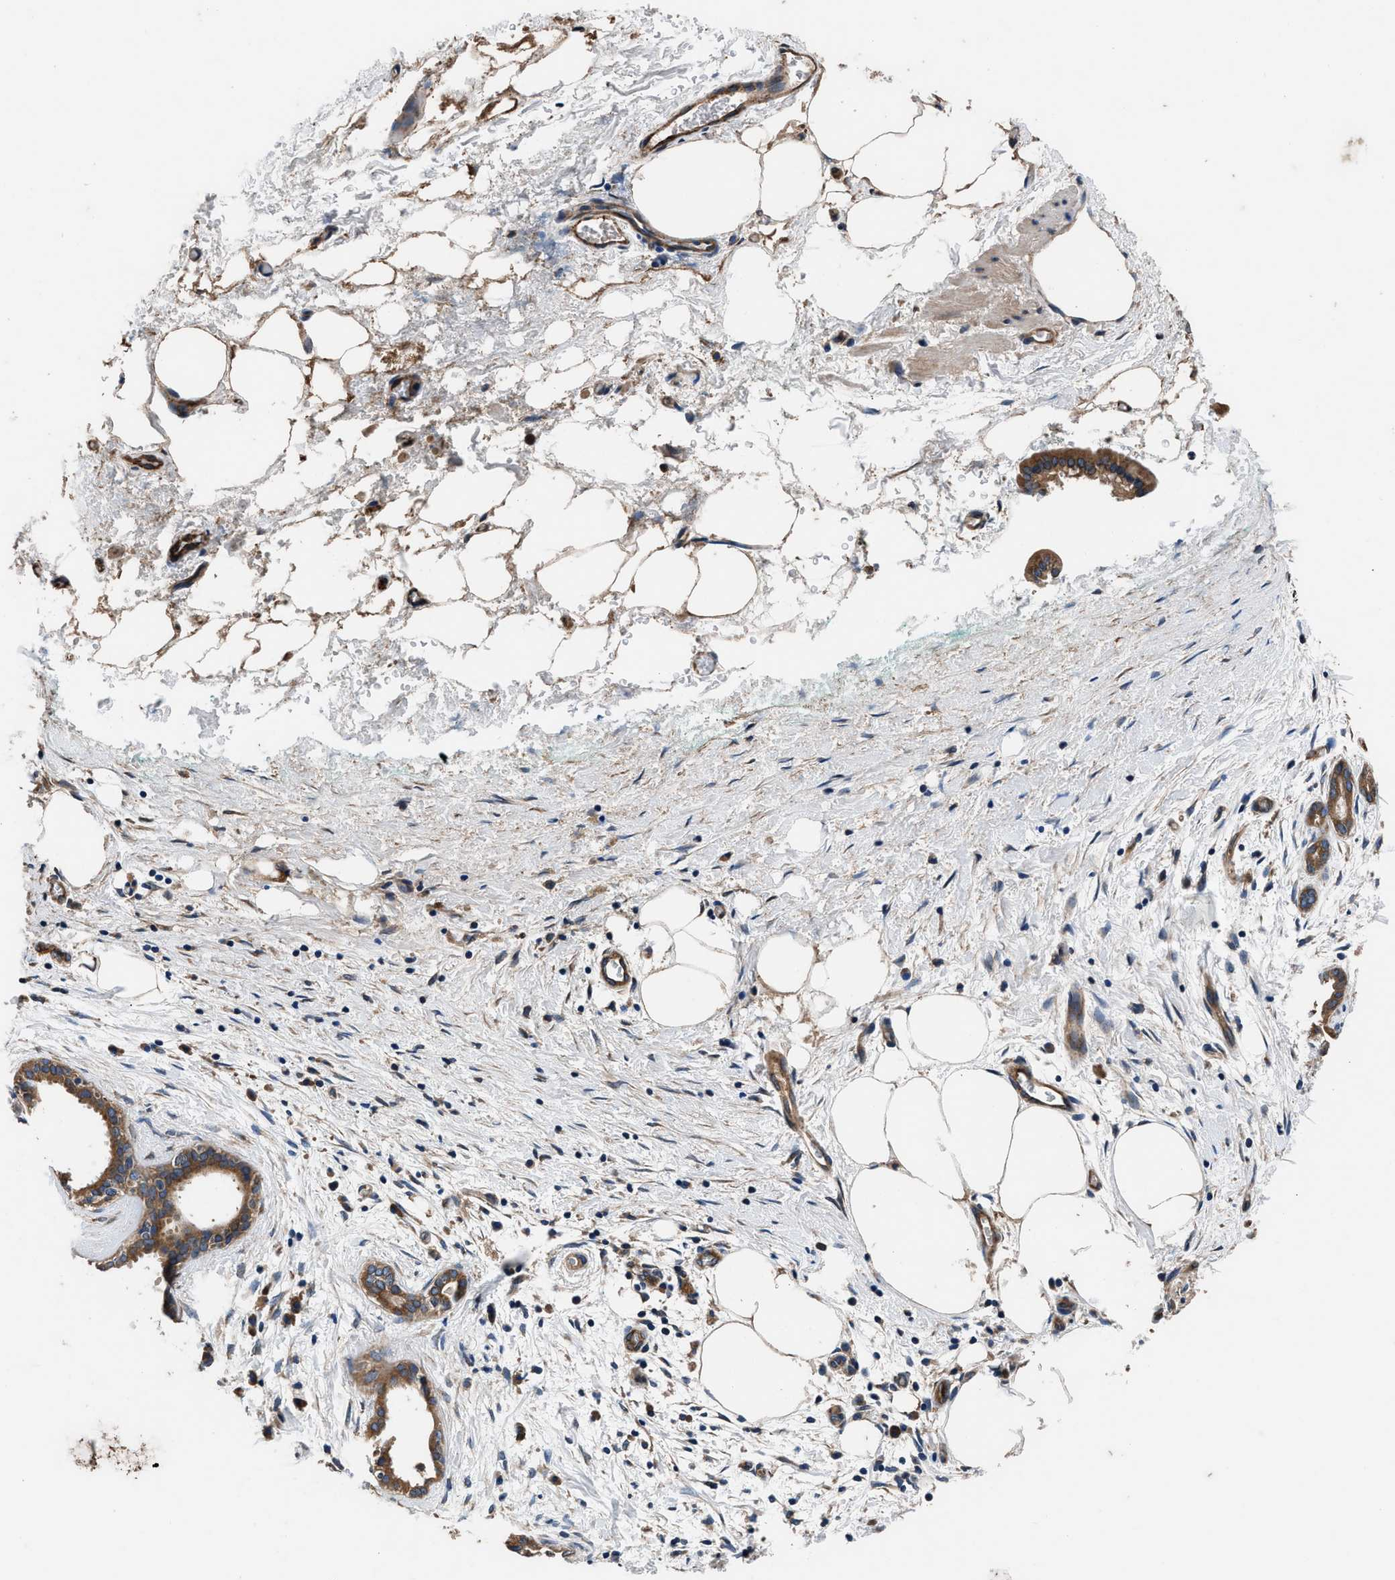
{"staining": {"intensity": "strong", "quantity": ">75%", "location": "cytoplasmic/membranous"}, "tissue": "pancreatic cancer", "cell_type": "Tumor cells", "image_type": "cancer", "snomed": [{"axis": "morphology", "description": "Adenocarcinoma, NOS"}, {"axis": "topography", "description": "Pancreas"}], "caption": "Pancreatic cancer stained with a protein marker demonstrates strong staining in tumor cells.", "gene": "DHRS7B", "patient": {"sex": "female", "age": 70}}